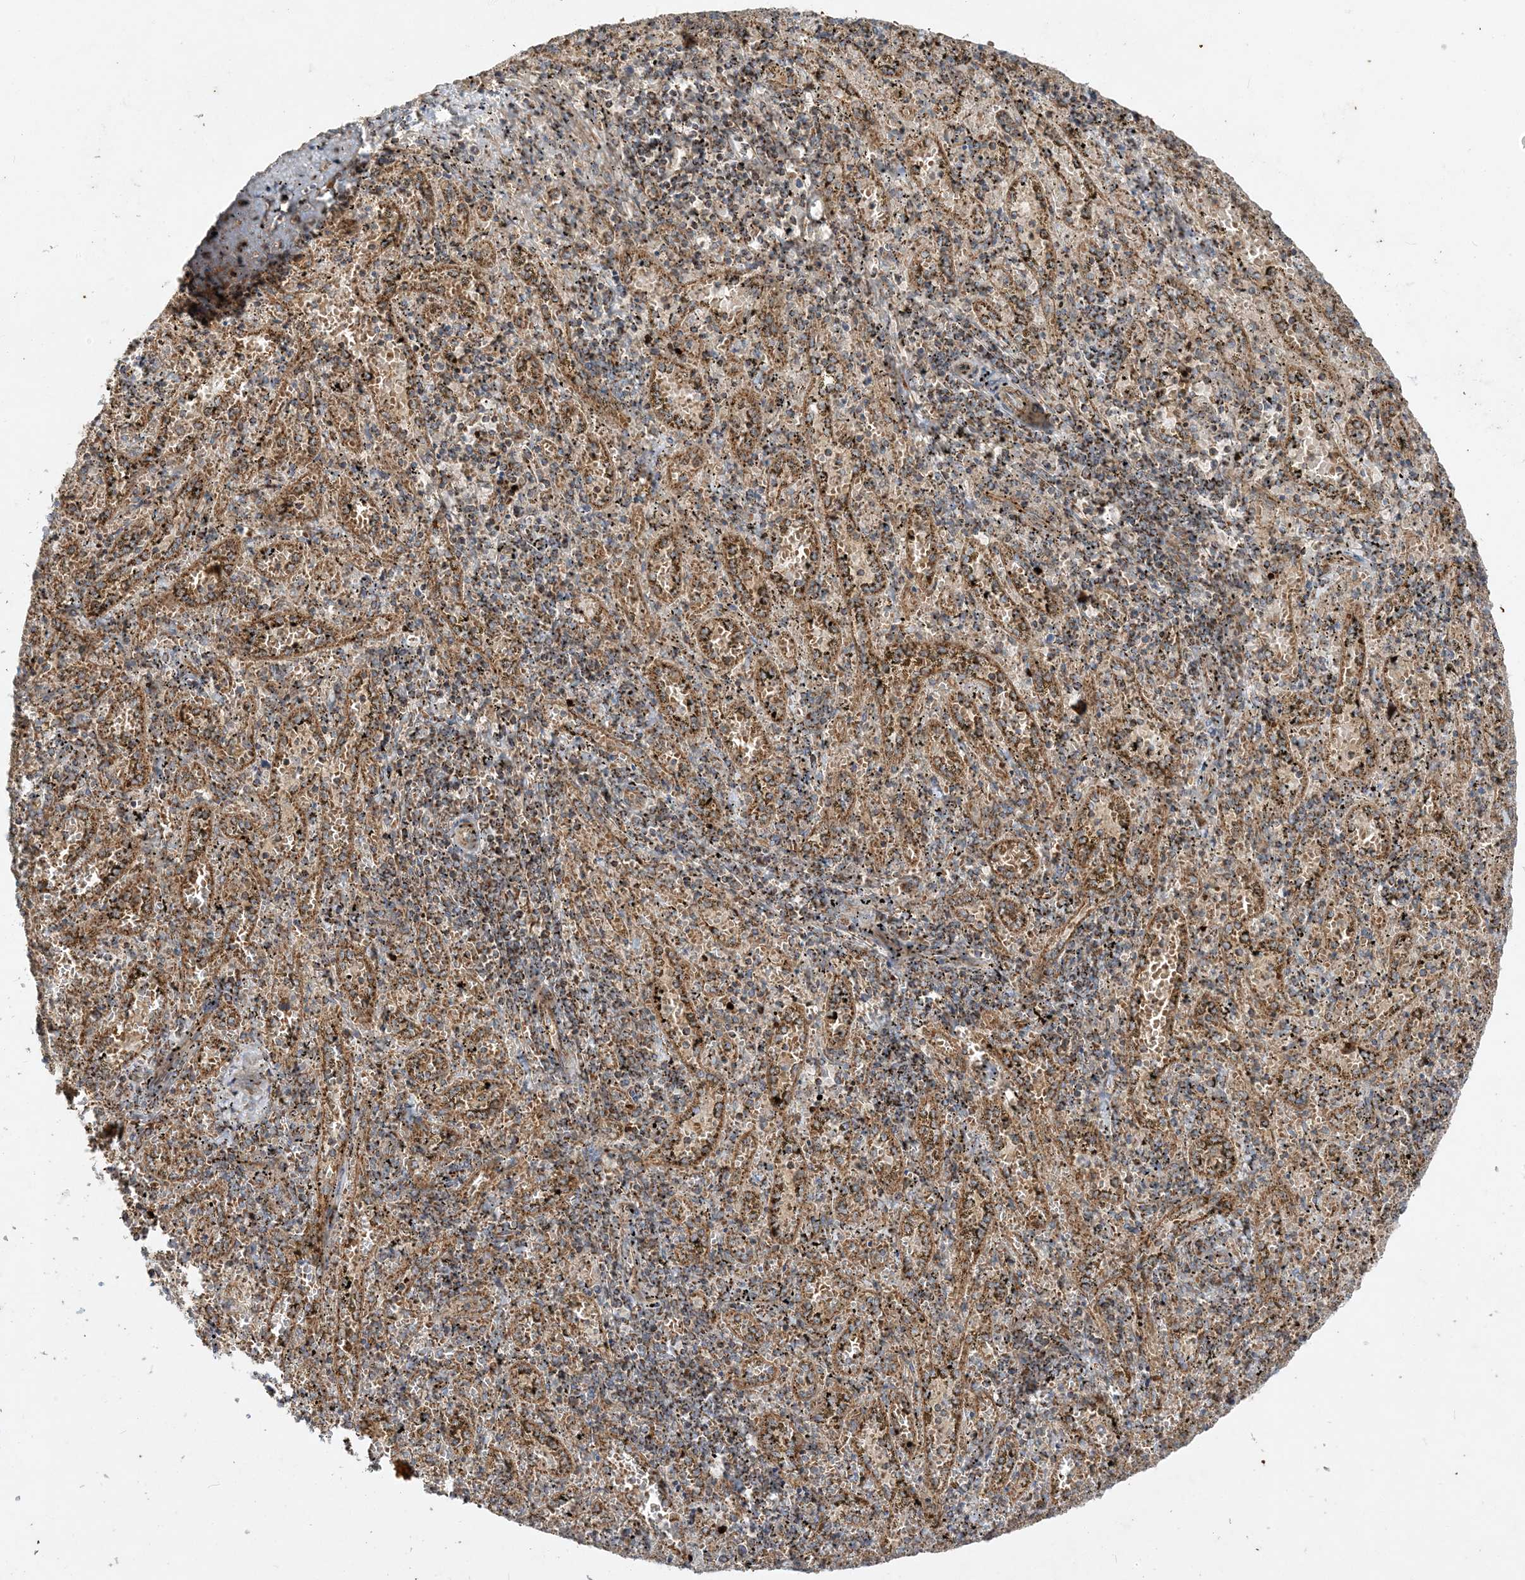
{"staining": {"intensity": "weak", "quantity": "<25%", "location": "cytoplasmic/membranous"}, "tissue": "spleen", "cell_type": "Cells in red pulp", "image_type": "normal", "snomed": [{"axis": "morphology", "description": "Normal tissue, NOS"}, {"axis": "topography", "description": "Spleen"}], "caption": "This micrograph is of unremarkable spleen stained with IHC to label a protein in brown with the nuclei are counter-stained blue. There is no expression in cells in red pulp.", "gene": "AARS2", "patient": {"sex": "male", "age": 11}}